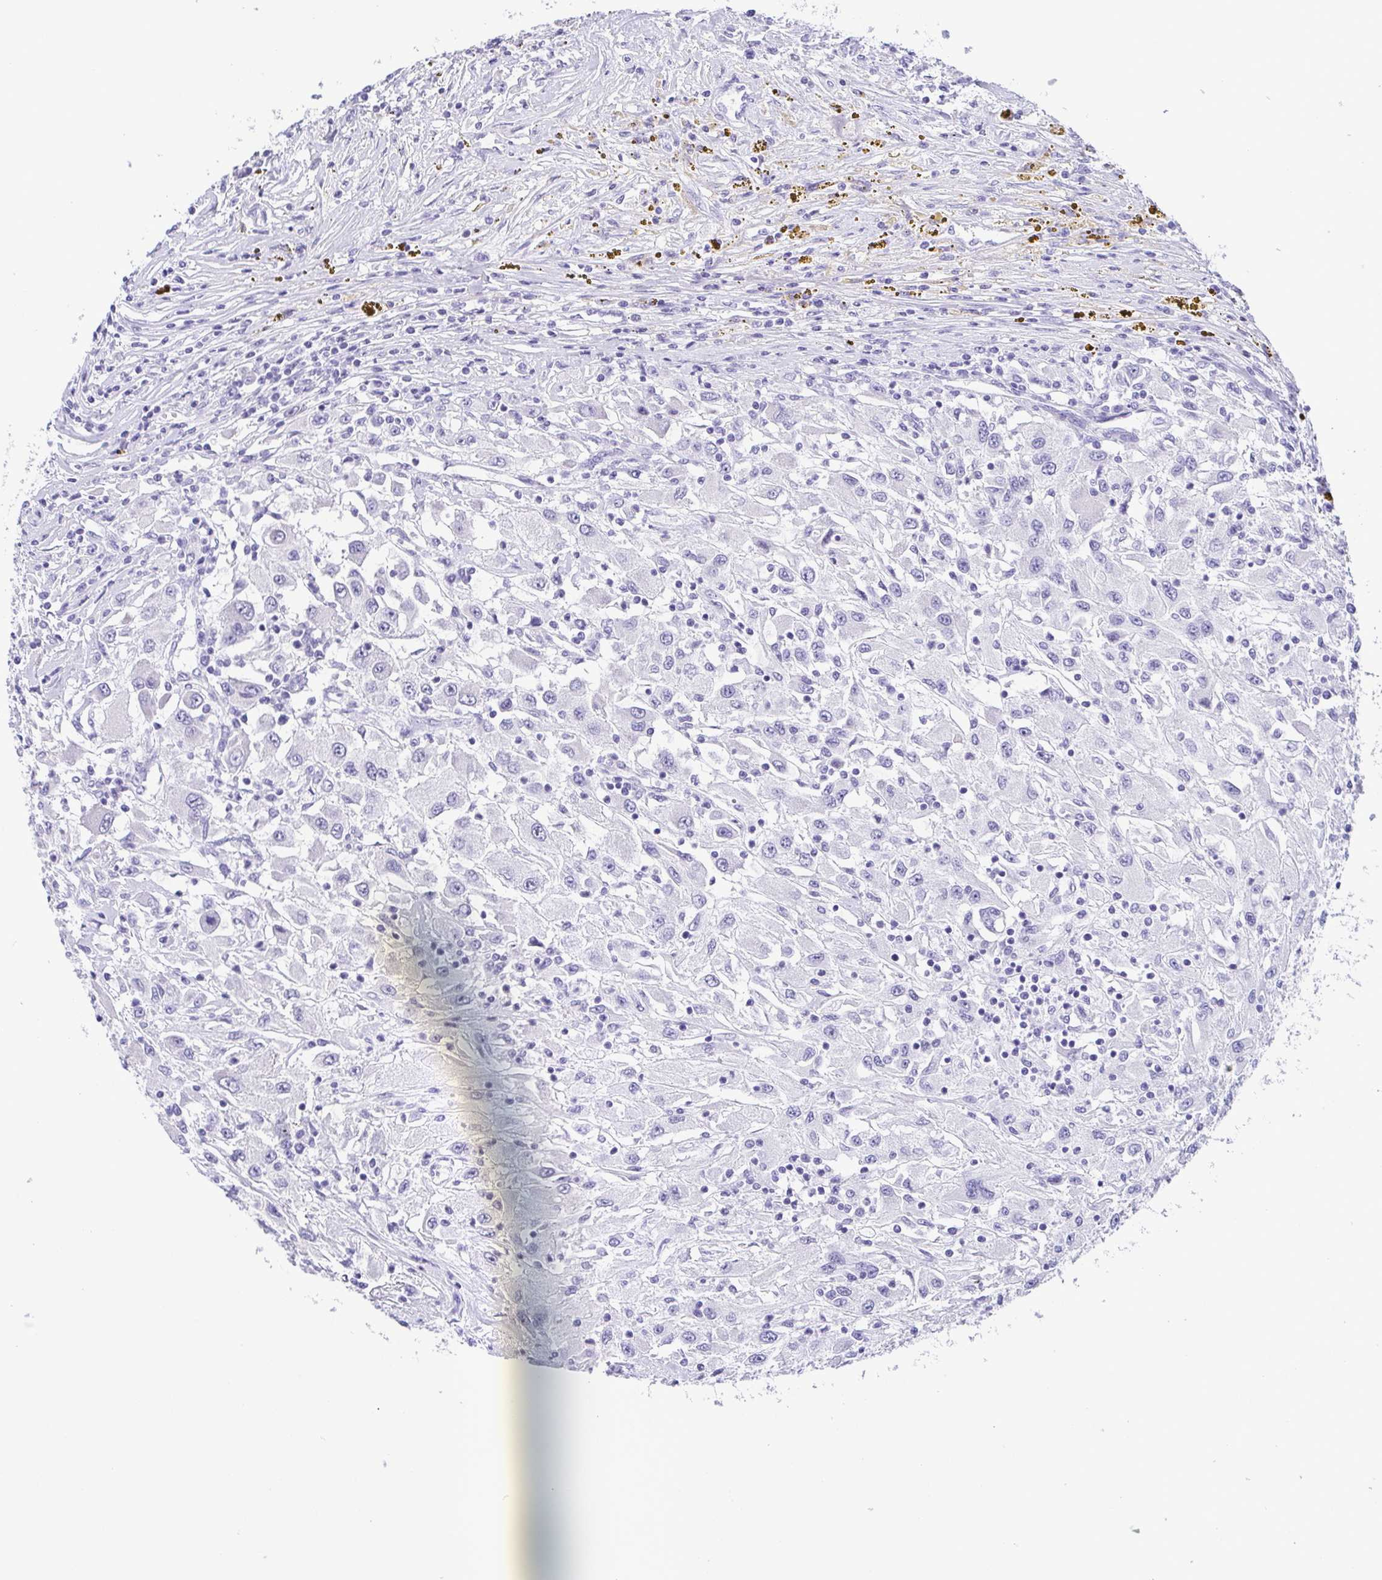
{"staining": {"intensity": "negative", "quantity": "none", "location": "none"}, "tissue": "renal cancer", "cell_type": "Tumor cells", "image_type": "cancer", "snomed": [{"axis": "morphology", "description": "Adenocarcinoma, NOS"}, {"axis": "topography", "description": "Kidney"}], "caption": "High power microscopy photomicrograph of an immunohistochemistry image of renal cancer (adenocarcinoma), revealing no significant positivity in tumor cells. (Stains: DAB IHC with hematoxylin counter stain, Microscopy: brightfield microscopy at high magnification).", "gene": "MYL7", "patient": {"sex": "female", "age": 67}}